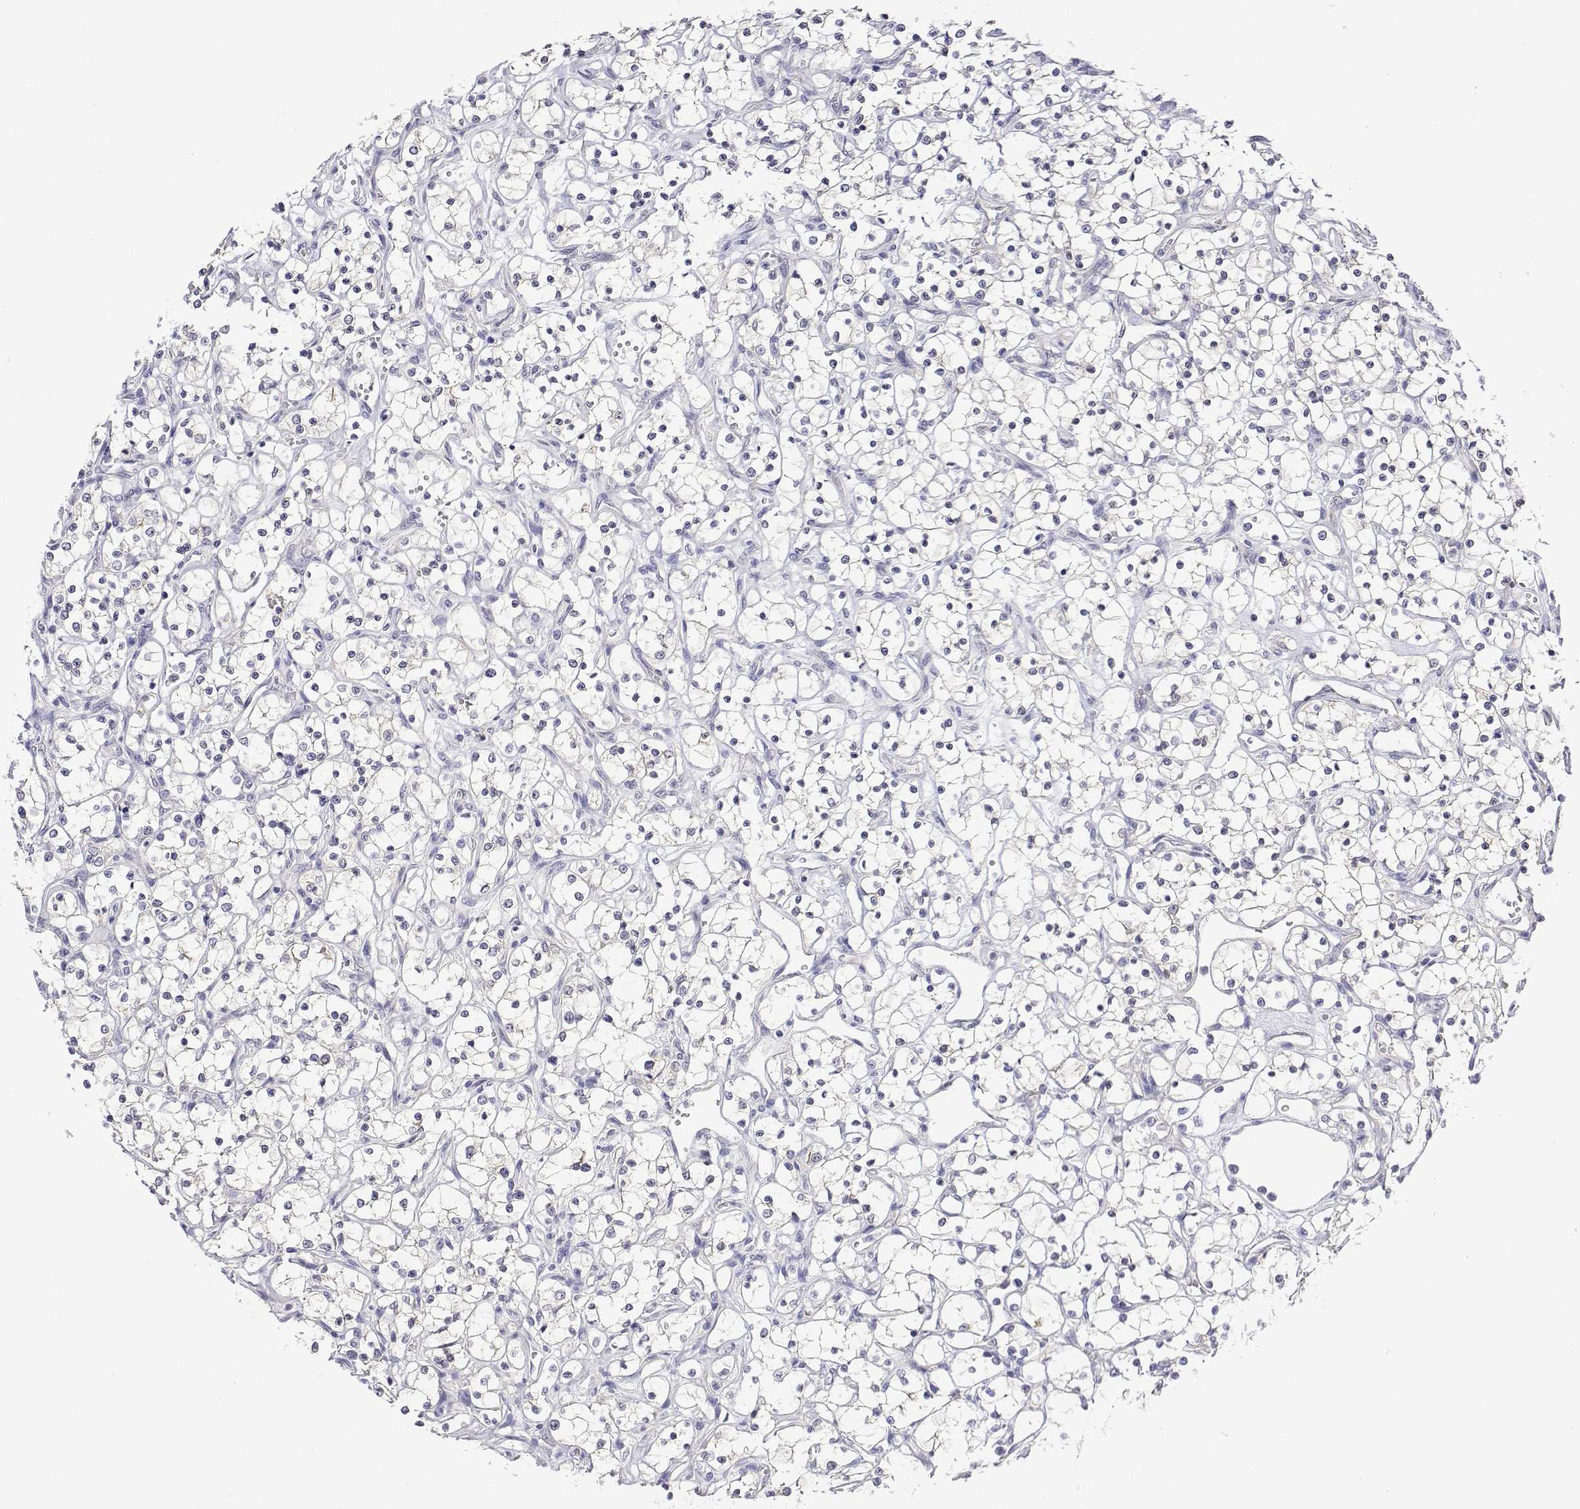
{"staining": {"intensity": "negative", "quantity": "none", "location": "none"}, "tissue": "renal cancer", "cell_type": "Tumor cells", "image_type": "cancer", "snomed": [{"axis": "morphology", "description": "Adenocarcinoma, NOS"}, {"axis": "topography", "description": "Kidney"}], "caption": "Human renal cancer (adenocarcinoma) stained for a protein using immunohistochemistry shows no positivity in tumor cells.", "gene": "PLCB1", "patient": {"sex": "female", "age": 69}}